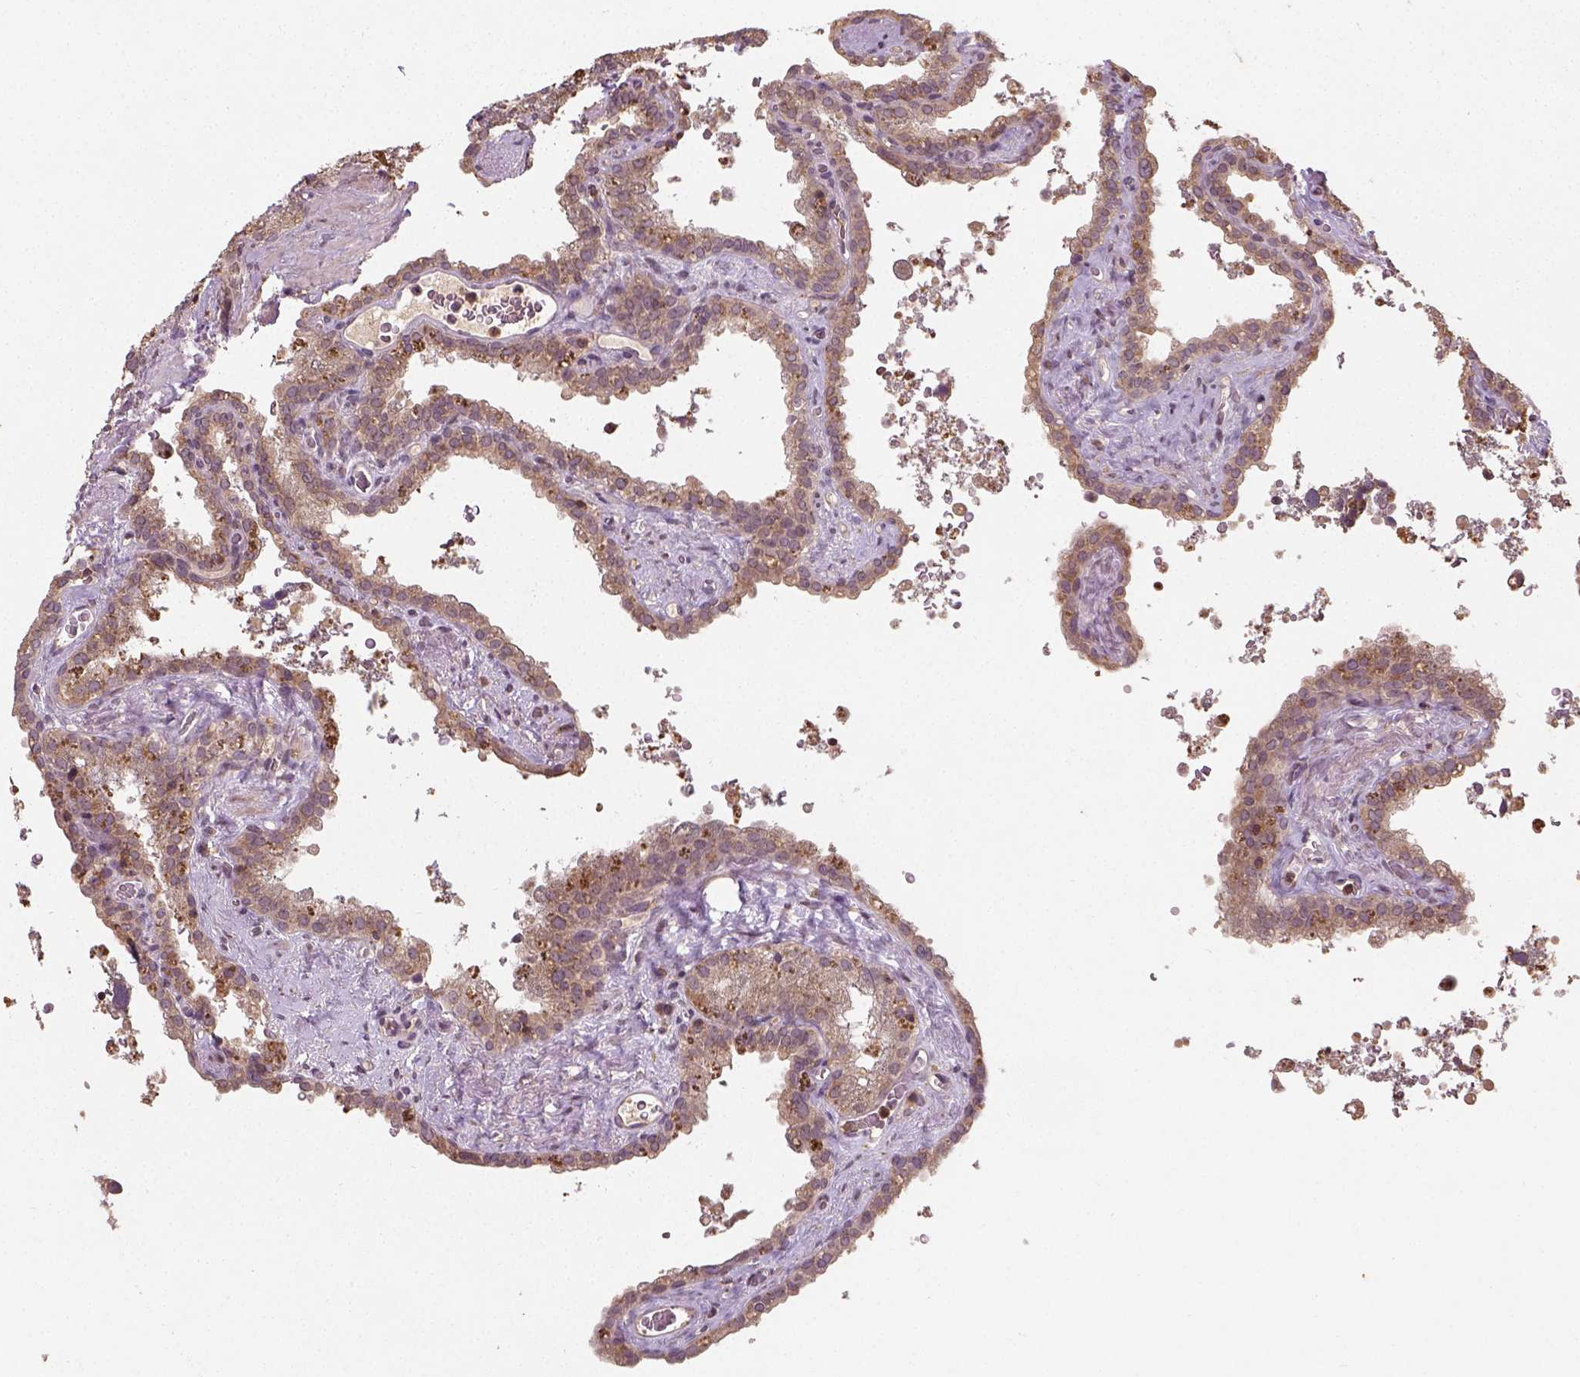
{"staining": {"intensity": "weak", "quantity": ">75%", "location": "cytoplasmic/membranous"}, "tissue": "seminal vesicle", "cell_type": "Glandular cells", "image_type": "normal", "snomed": [{"axis": "morphology", "description": "Normal tissue, NOS"}, {"axis": "topography", "description": "Prostate"}, {"axis": "topography", "description": "Seminal veicle"}], "caption": "Immunohistochemistry (IHC) of normal human seminal vesicle demonstrates low levels of weak cytoplasmic/membranous staining in about >75% of glandular cells.", "gene": "CAMKK1", "patient": {"sex": "male", "age": 71}}